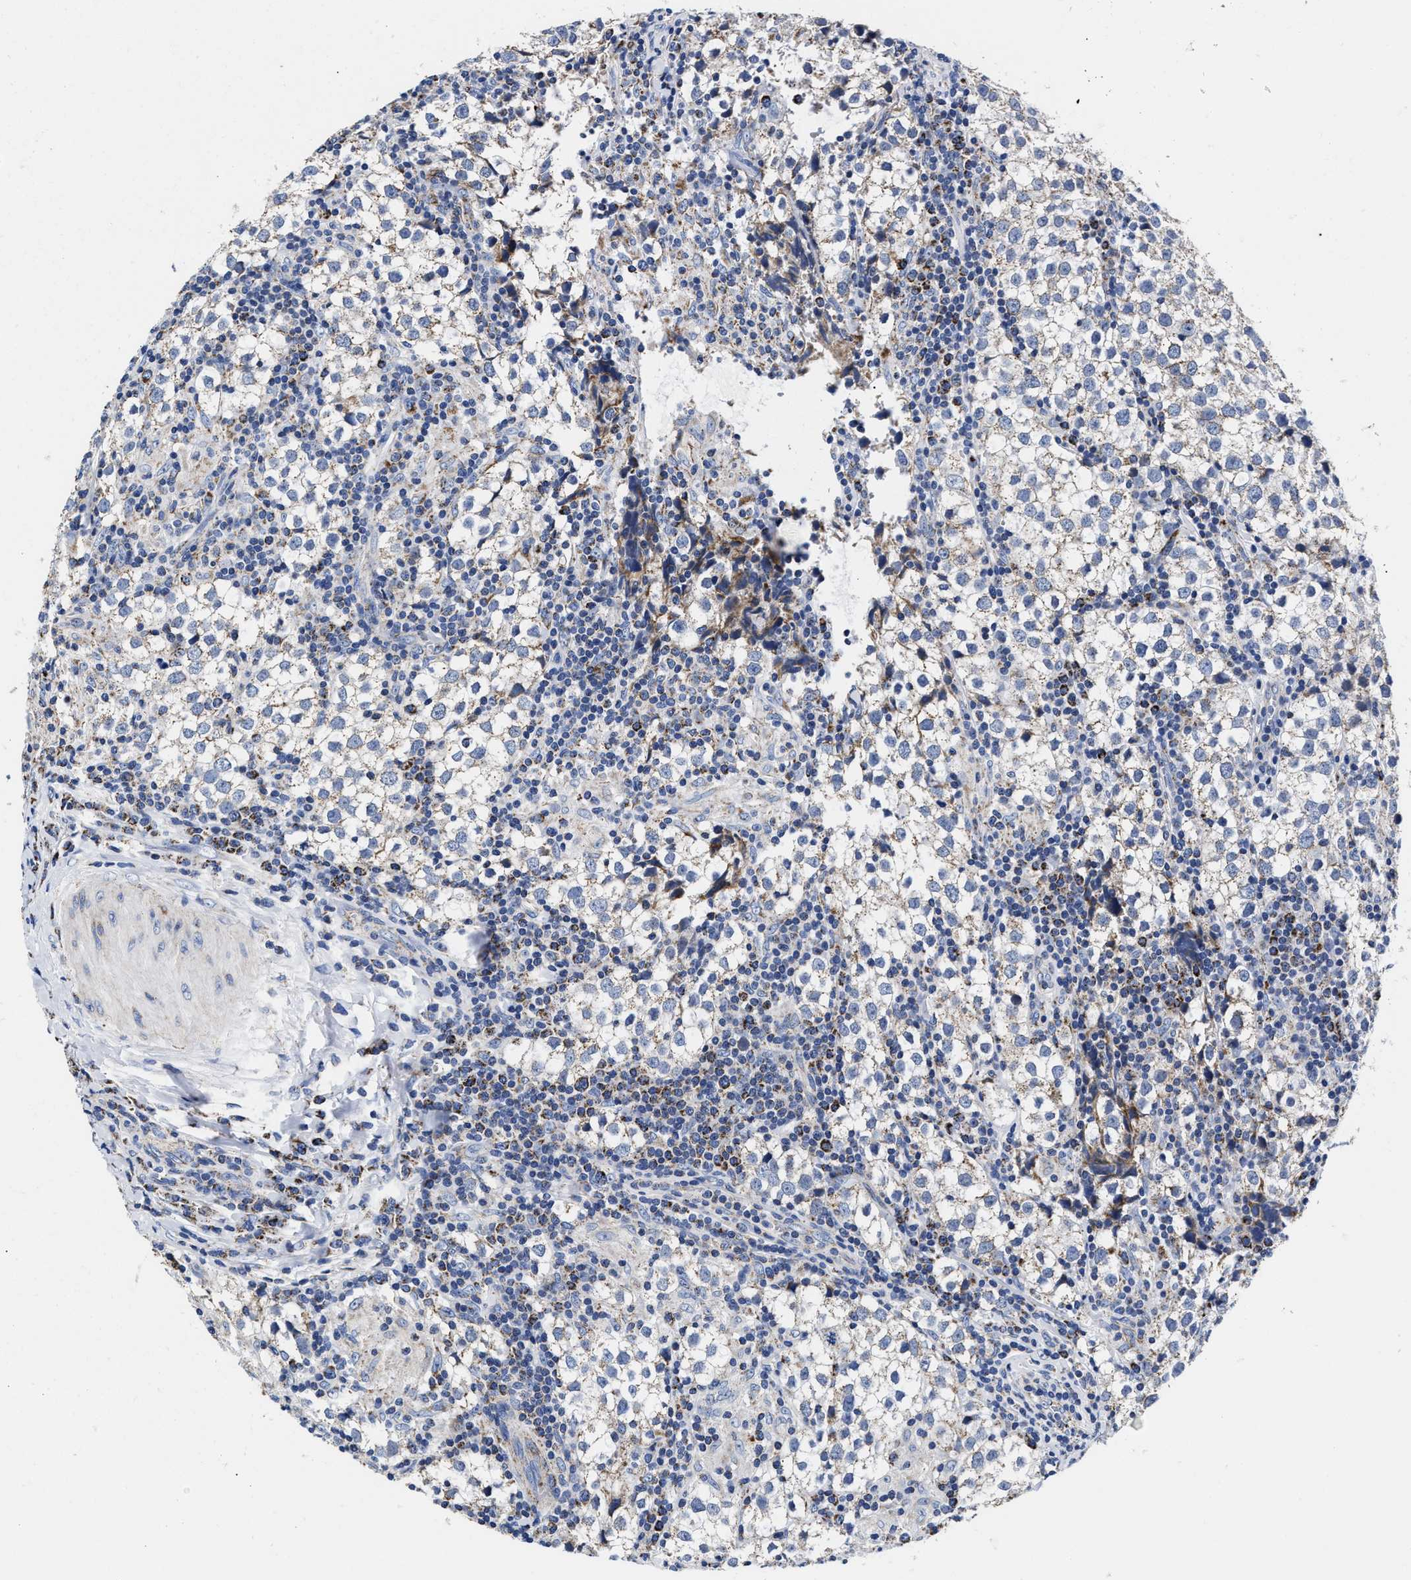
{"staining": {"intensity": "moderate", "quantity": "<25%", "location": "cytoplasmic/membranous"}, "tissue": "testis cancer", "cell_type": "Tumor cells", "image_type": "cancer", "snomed": [{"axis": "morphology", "description": "Seminoma, NOS"}, {"axis": "morphology", "description": "Carcinoma, Embryonal, NOS"}, {"axis": "topography", "description": "Testis"}], "caption": "The image displays staining of testis cancer (seminoma), revealing moderate cytoplasmic/membranous protein positivity (brown color) within tumor cells.", "gene": "HINT2", "patient": {"sex": "male", "age": 36}}